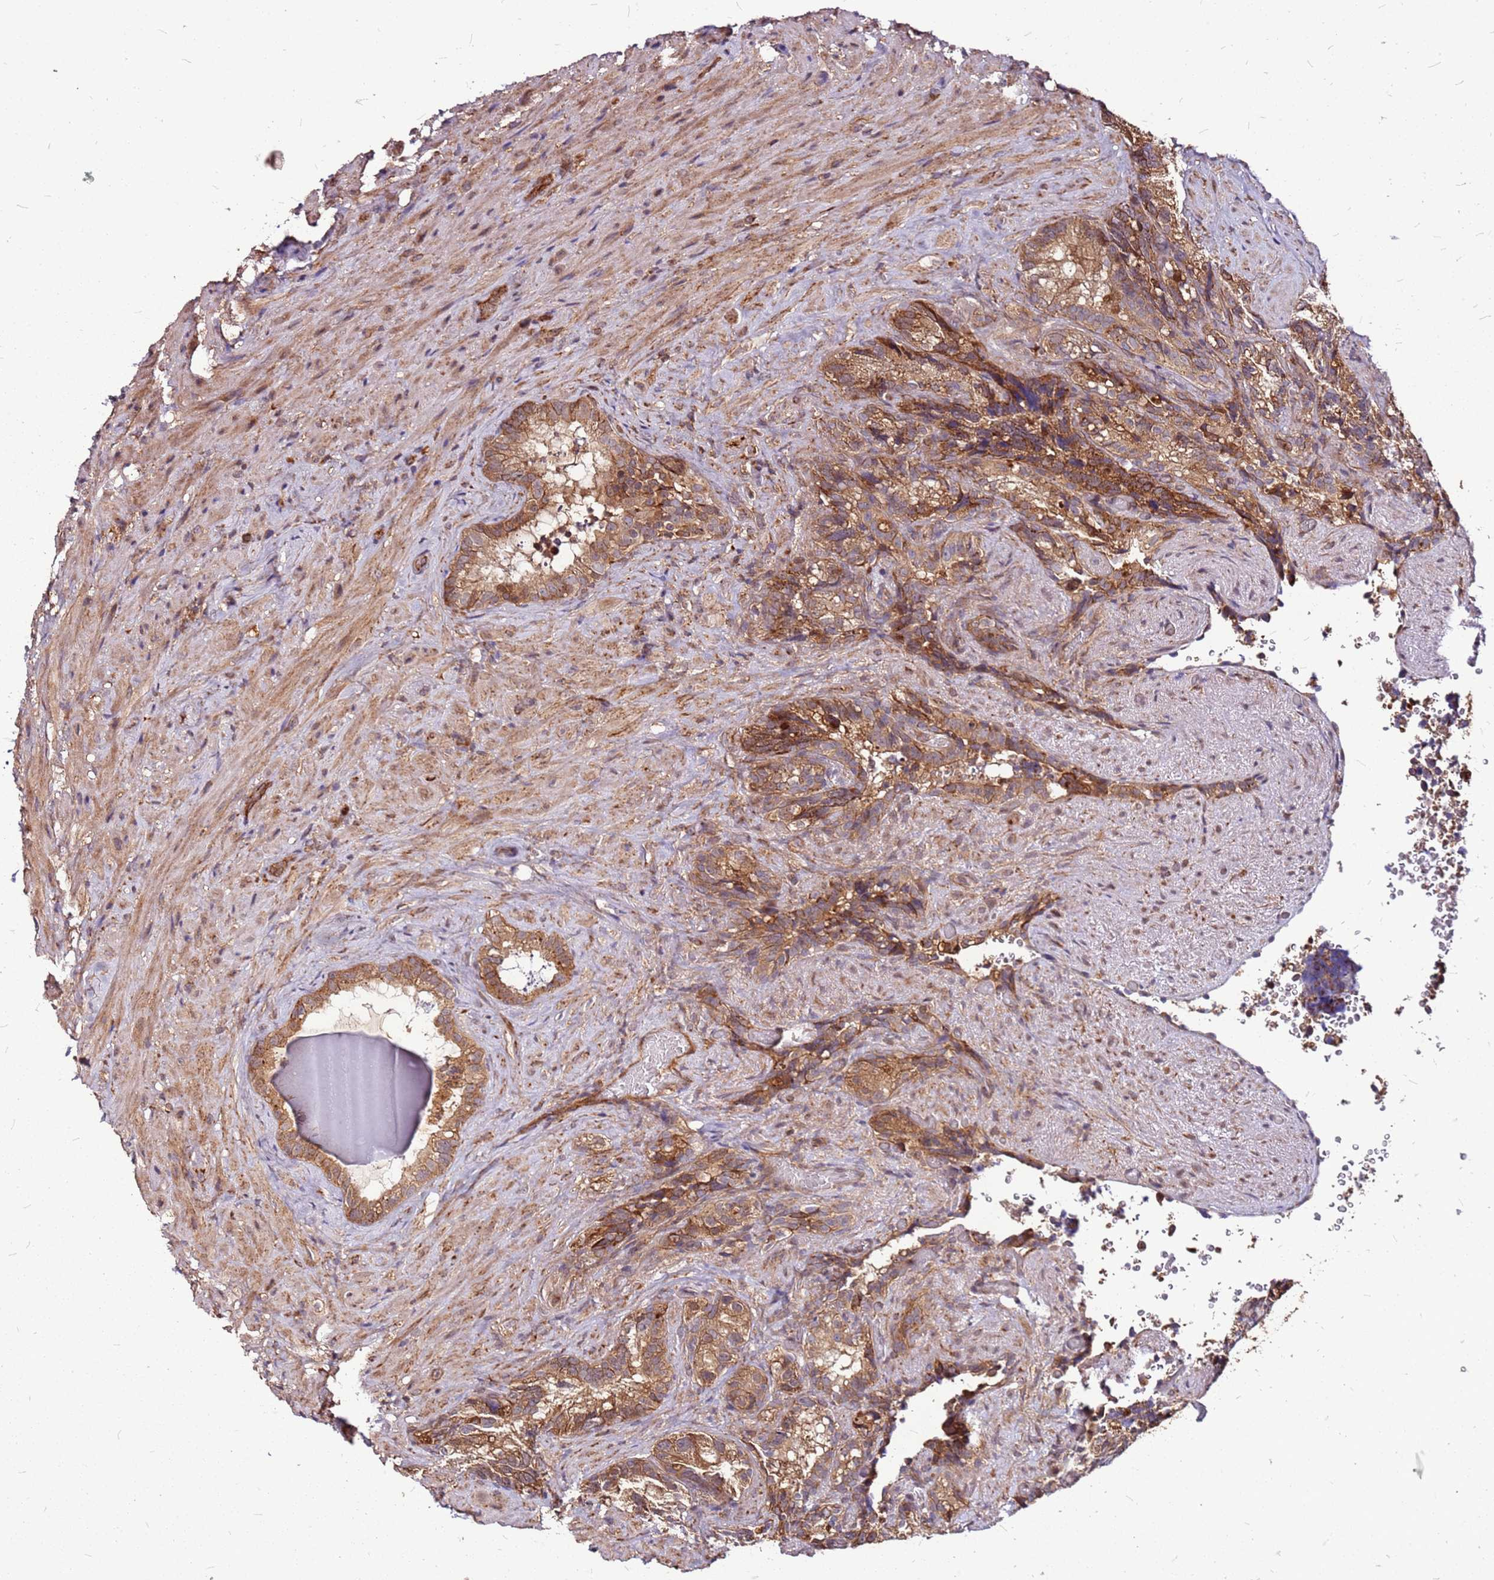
{"staining": {"intensity": "moderate", "quantity": ">75%", "location": "cytoplasmic/membranous"}, "tissue": "seminal vesicle", "cell_type": "Glandular cells", "image_type": "normal", "snomed": [{"axis": "morphology", "description": "Normal tissue, NOS"}, {"axis": "topography", "description": "Seminal veicle"}], "caption": "This micrograph exhibits unremarkable seminal vesicle stained with IHC to label a protein in brown. The cytoplasmic/membranous of glandular cells show moderate positivity for the protein. Nuclei are counter-stained blue.", "gene": "LYPLAL1", "patient": {"sex": "male", "age": 62}}